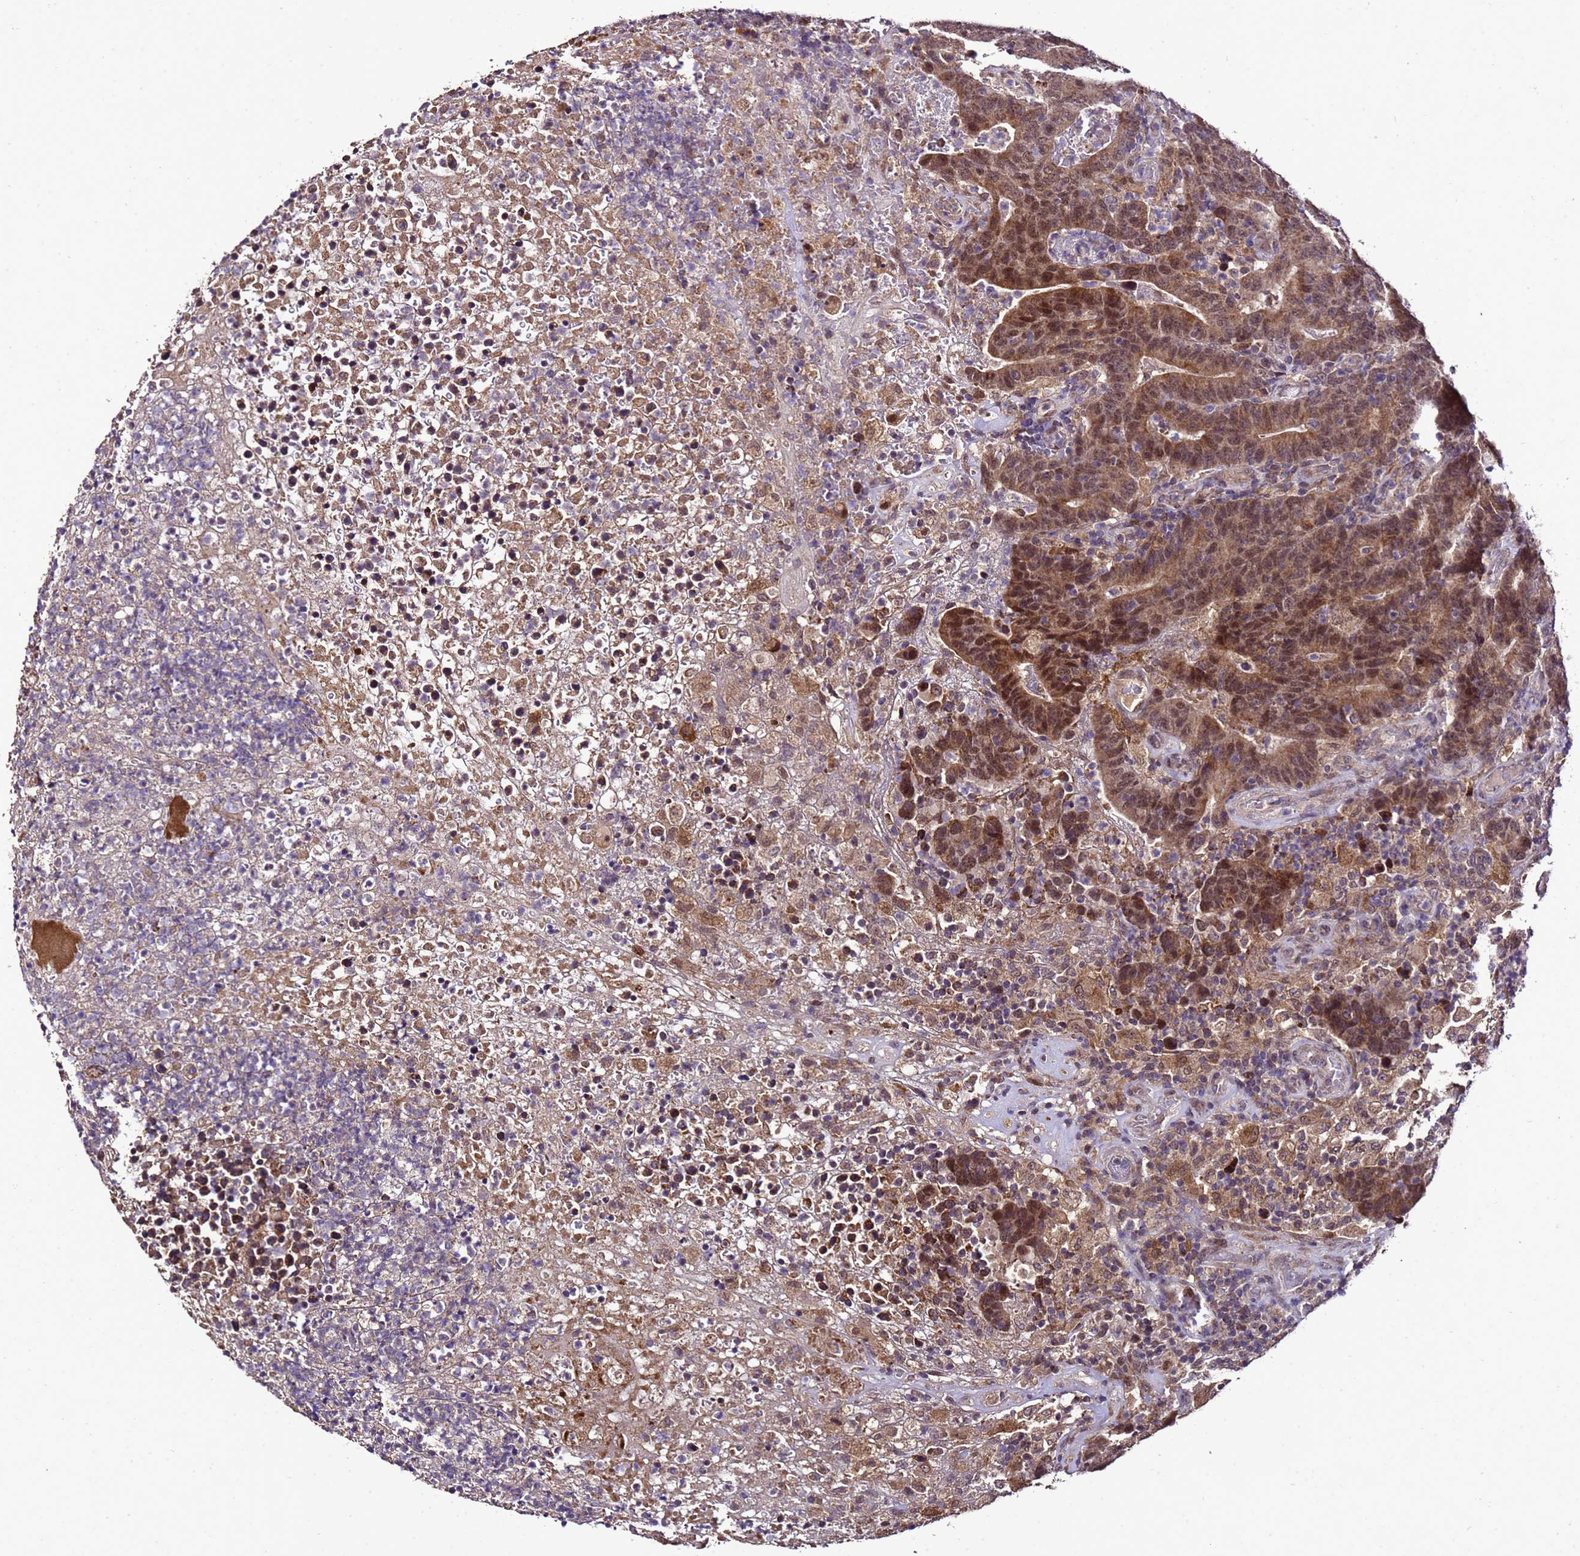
{"staining": {"intensity": "moderate", "quantity": ">75%", "location": "cytoplasmic/membranous,nuclear"}, "tissue": "colorectal cancer", "cell_type": "Tumor cells", "image_type": "cancer", "snomed": [{"axis": "morphology", "description": "Normal tissue, NOS"}, {"axis": "morphology", "description": "Adenocarcinoma, NOS"}, {"axis": "topography", "description": "Colon"}], "caption": "Moderate cytoplasmic/membranous and nuclear protein staining is appreciated in approximately >75% of tumor cells in colorectal cancer.", "gene": "ZNF329", "patient": {"sex": "female", "age": 75}}